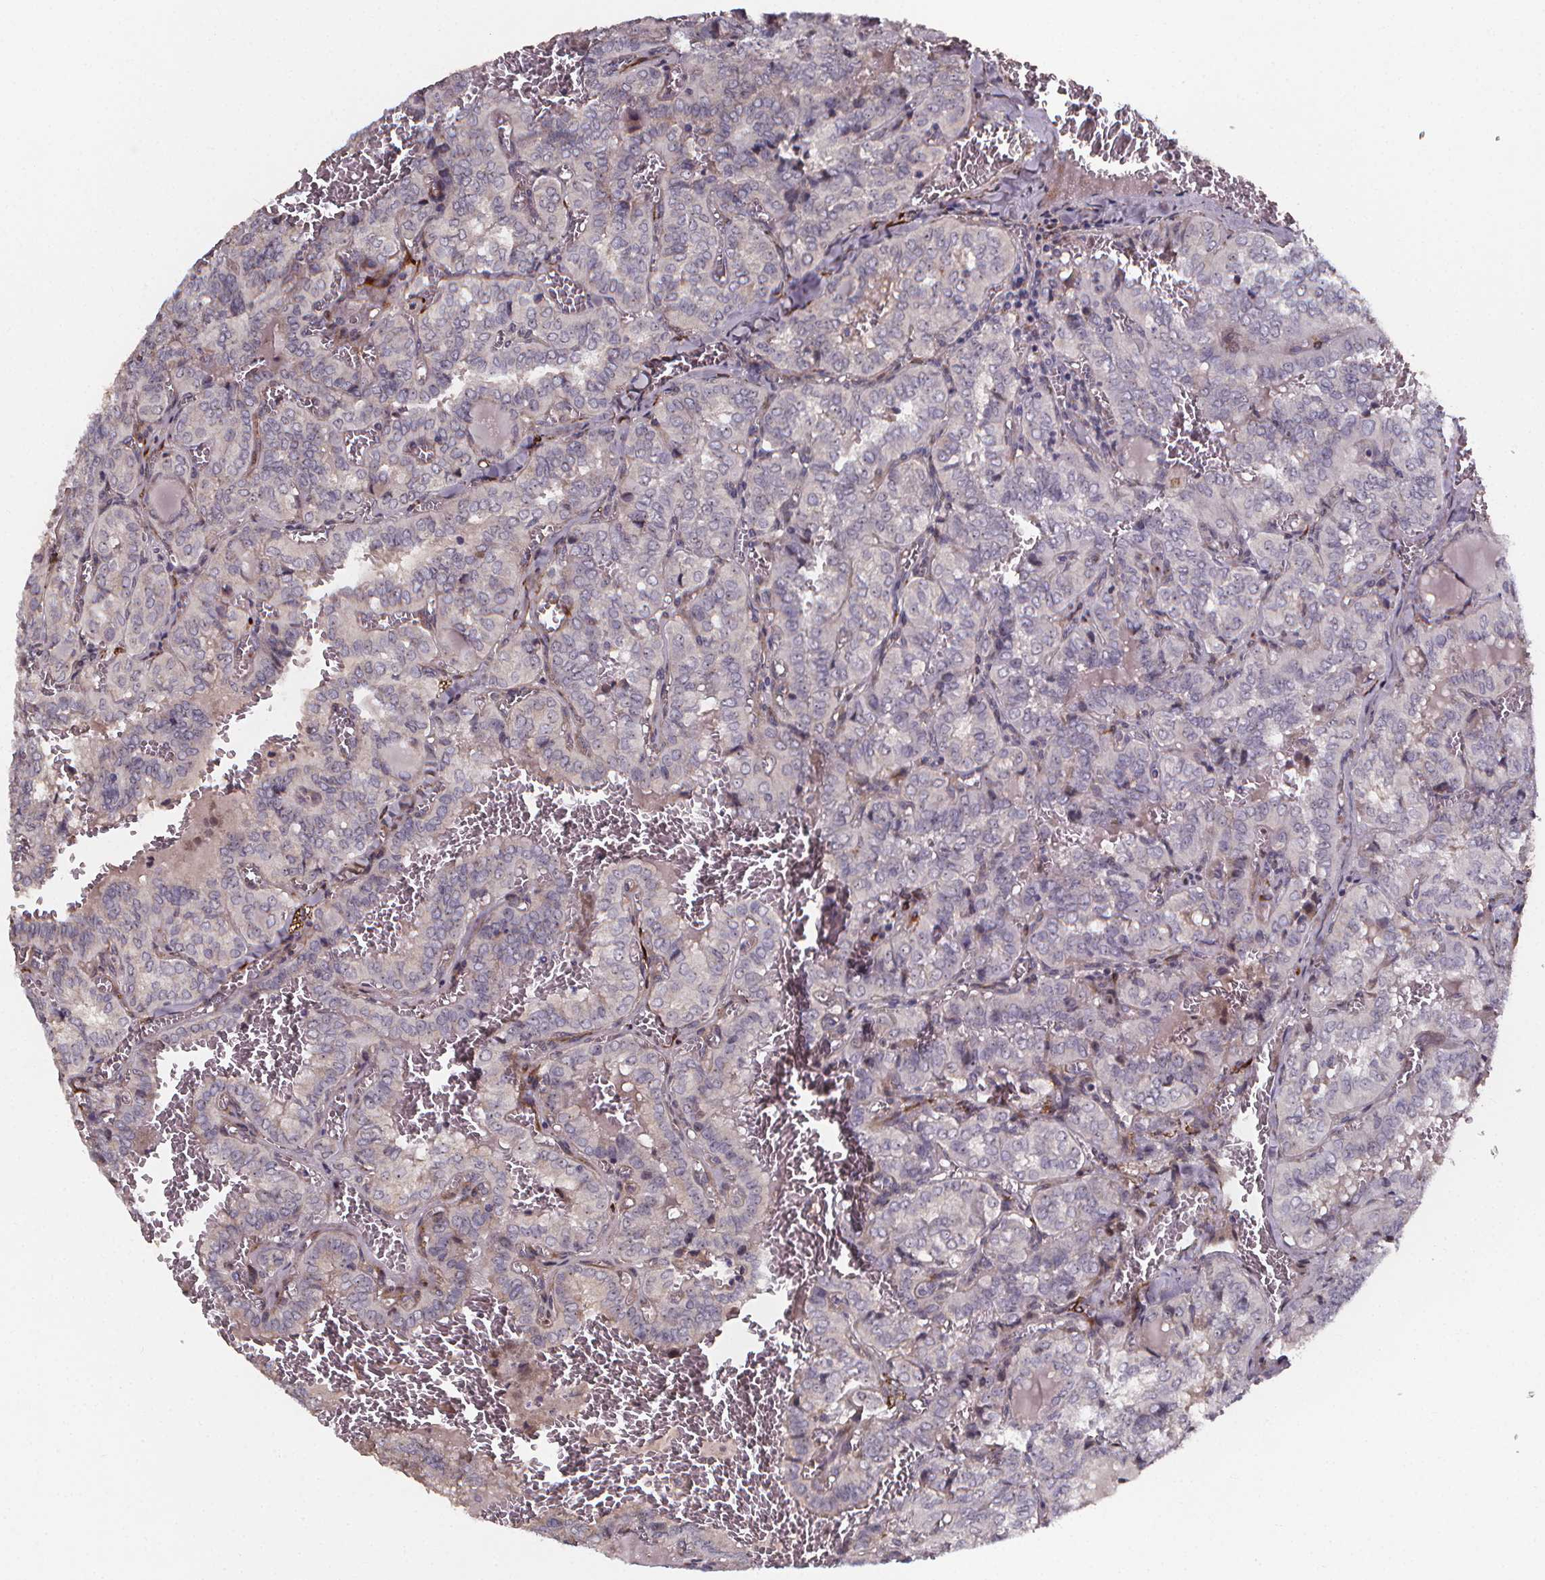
{"staining": {"intensity": "negative", "quantity": "none", "location": "none"}, "tissue": "thyroid cancer", "cell_type": "Tumor cells", "image_type": "cancer", "snomed": [{"axis": "morphology", "description": "Papillary adenocarcinoma, NOS"}, {"axis": "topography", "description": "Thyroid gland"}], "caption": "This photomicrograph is of thyroid cancer stained with IHC to label a protein in brown with the nuclei are counter-stained blue. There is no positivity in tumor cells.", "gene": "AEBP1", "patient": {"sex": "female", "age": 41}}